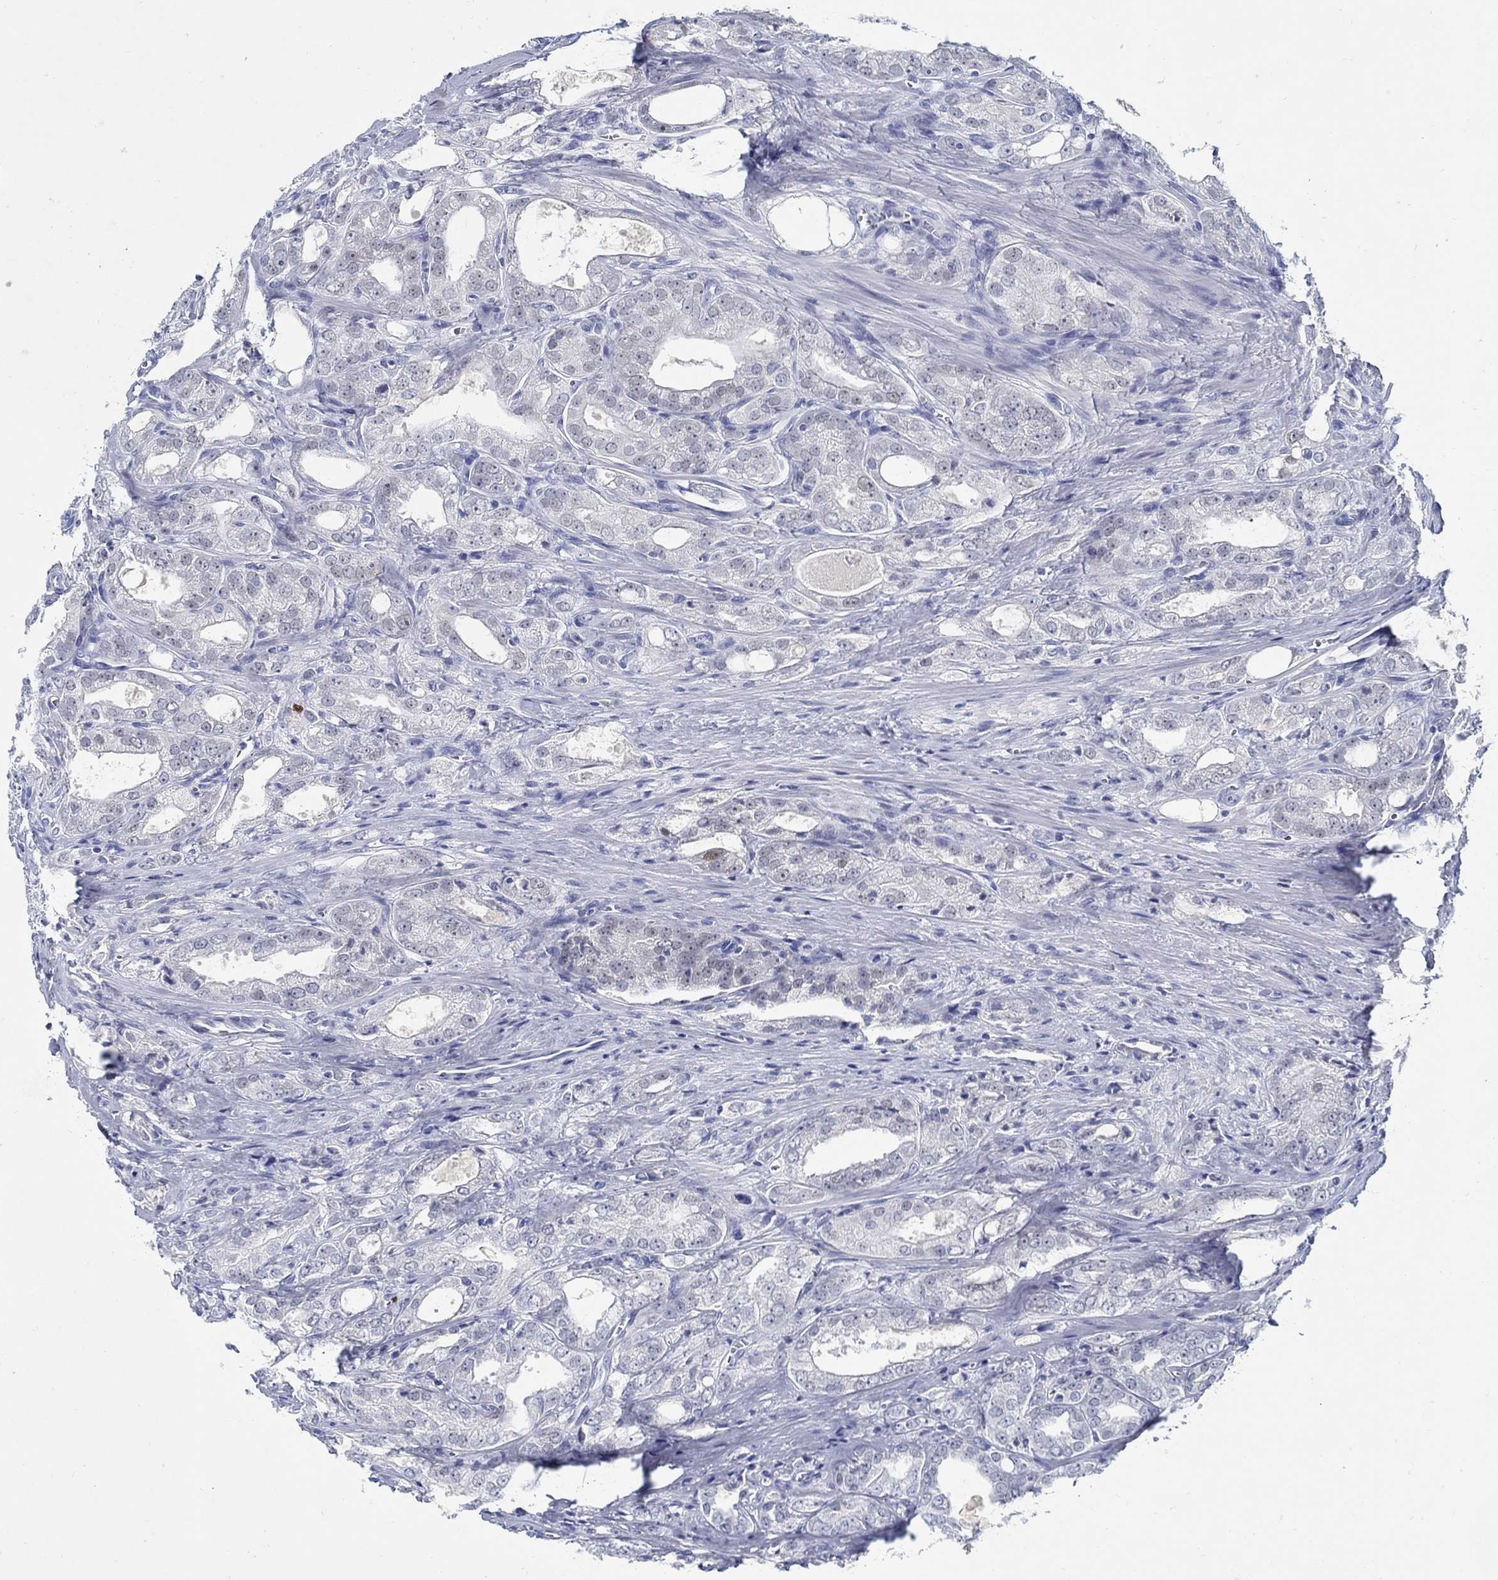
{"staining": {"intensity": "negative", "quantity": "none", "location": "none"}, "tissue": "prostate cancer", "cell_type": "Tumor cells", "image_type": "cancer", "snomed": [{"axis": "morphology", "description": "Adenocarcinoma, NOS"}, {"axis": "morphology", "description": "Adenocarcinoma, High grade"}, {"axis": "topography", "description": "Prostate"}], "caption": "This image is of prostate cancer (adenocarcinoma (high-grade)) stained with immunohistochemistry (IHC) to label a protein in brown with the nuclei are counter-stained blue. There is no positivity in tumor cells.", "gene": "PAX9", "patient": {"sex": "male", "age": 70}}